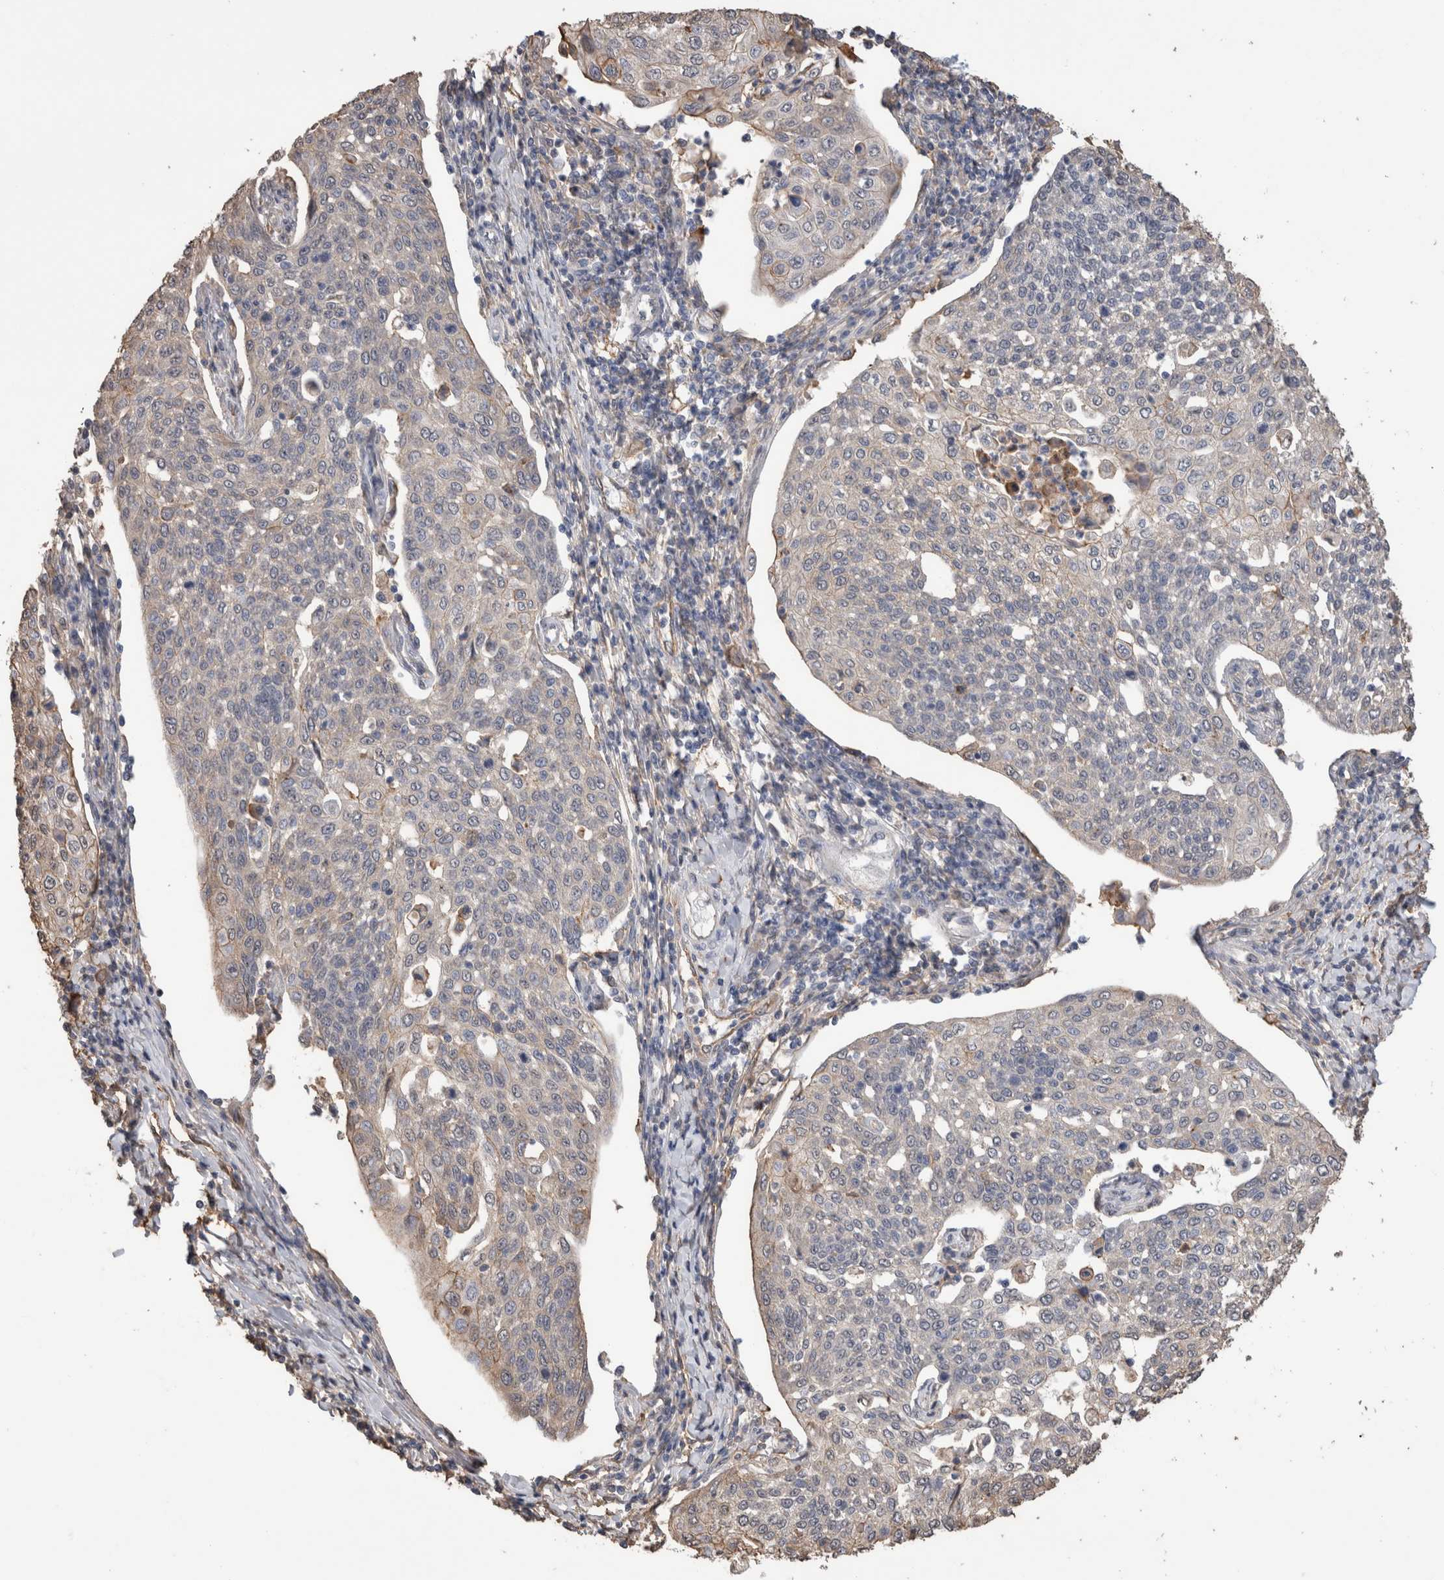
{"staining": {"intensity": "negative", "quantity": "none", "location": "none"}, "tissue": "cervical cancer", "cell_type": "Tumor cells", "image_type": "cancer", "snomed": [{"axis": "morphology", "description": "Squamous cell carcinoma, NOS"}, {"axis": "topography", "description": "Cervix"}], "caption": "Tumor cells show no significant expression in cervical cancer (squamous cell carcinoma). (DAB (3,3'-diaminobenzidine) immunohistochemistry with hematoxylin counter stain).", "gene": "S100A10", "patient": {"sex": "female", "age": 34}}